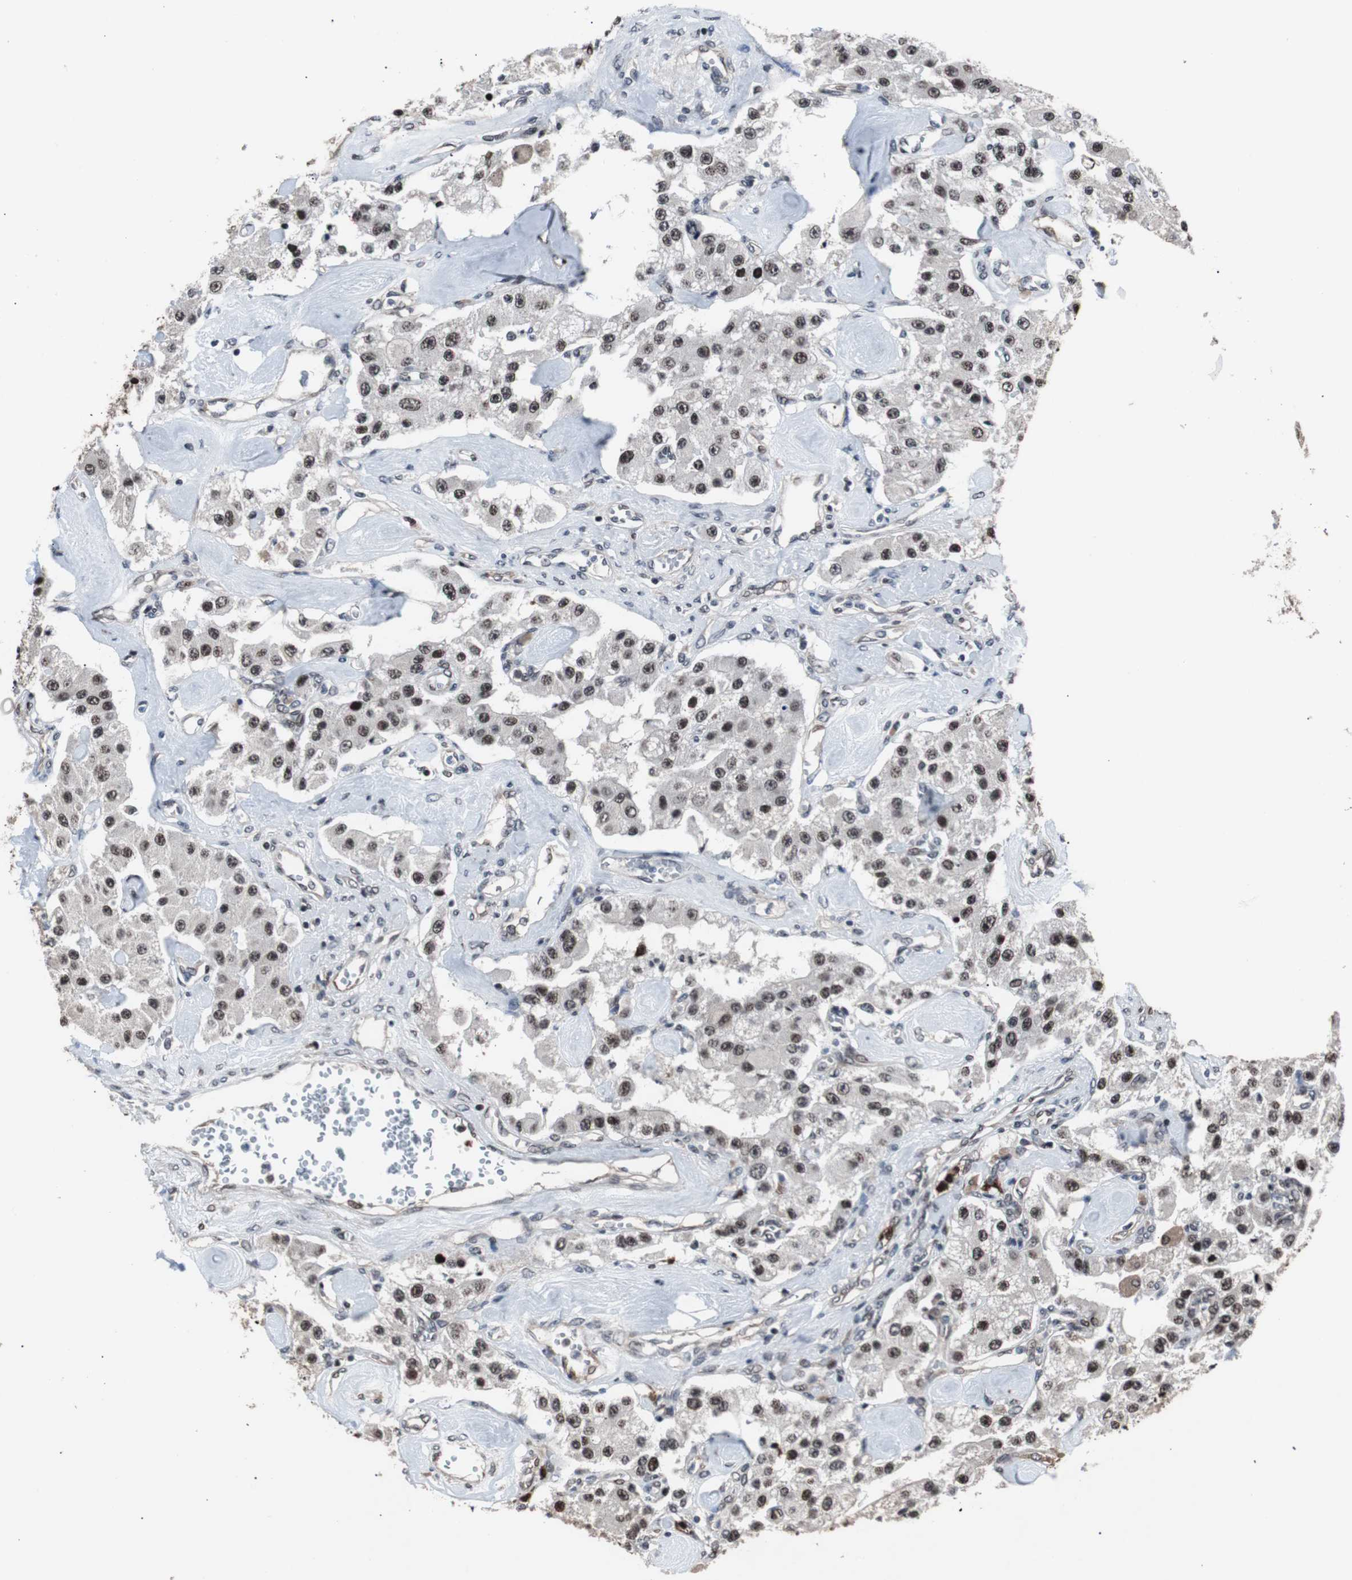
{"staining": {"intensity": "moderate", "quantity": ">75%", "location": "nuclear"}, "tissue": "carcinoid", "cell_type": "Tumor cells", "image_type": "cancer", "snomed": [{"axis": "morphology", "description": "Carcinoid, malignant, NOS"}, {"axis": "topography", "description": "Pancreas"}], "caption": "IHC (DAB) staining of carcinoid (malignant) reveals moderate nuclear protein positivity in approximately >75% of tumor cells.", "gene": "POGZ", "patient": {"sex": "male", "age": 41}}